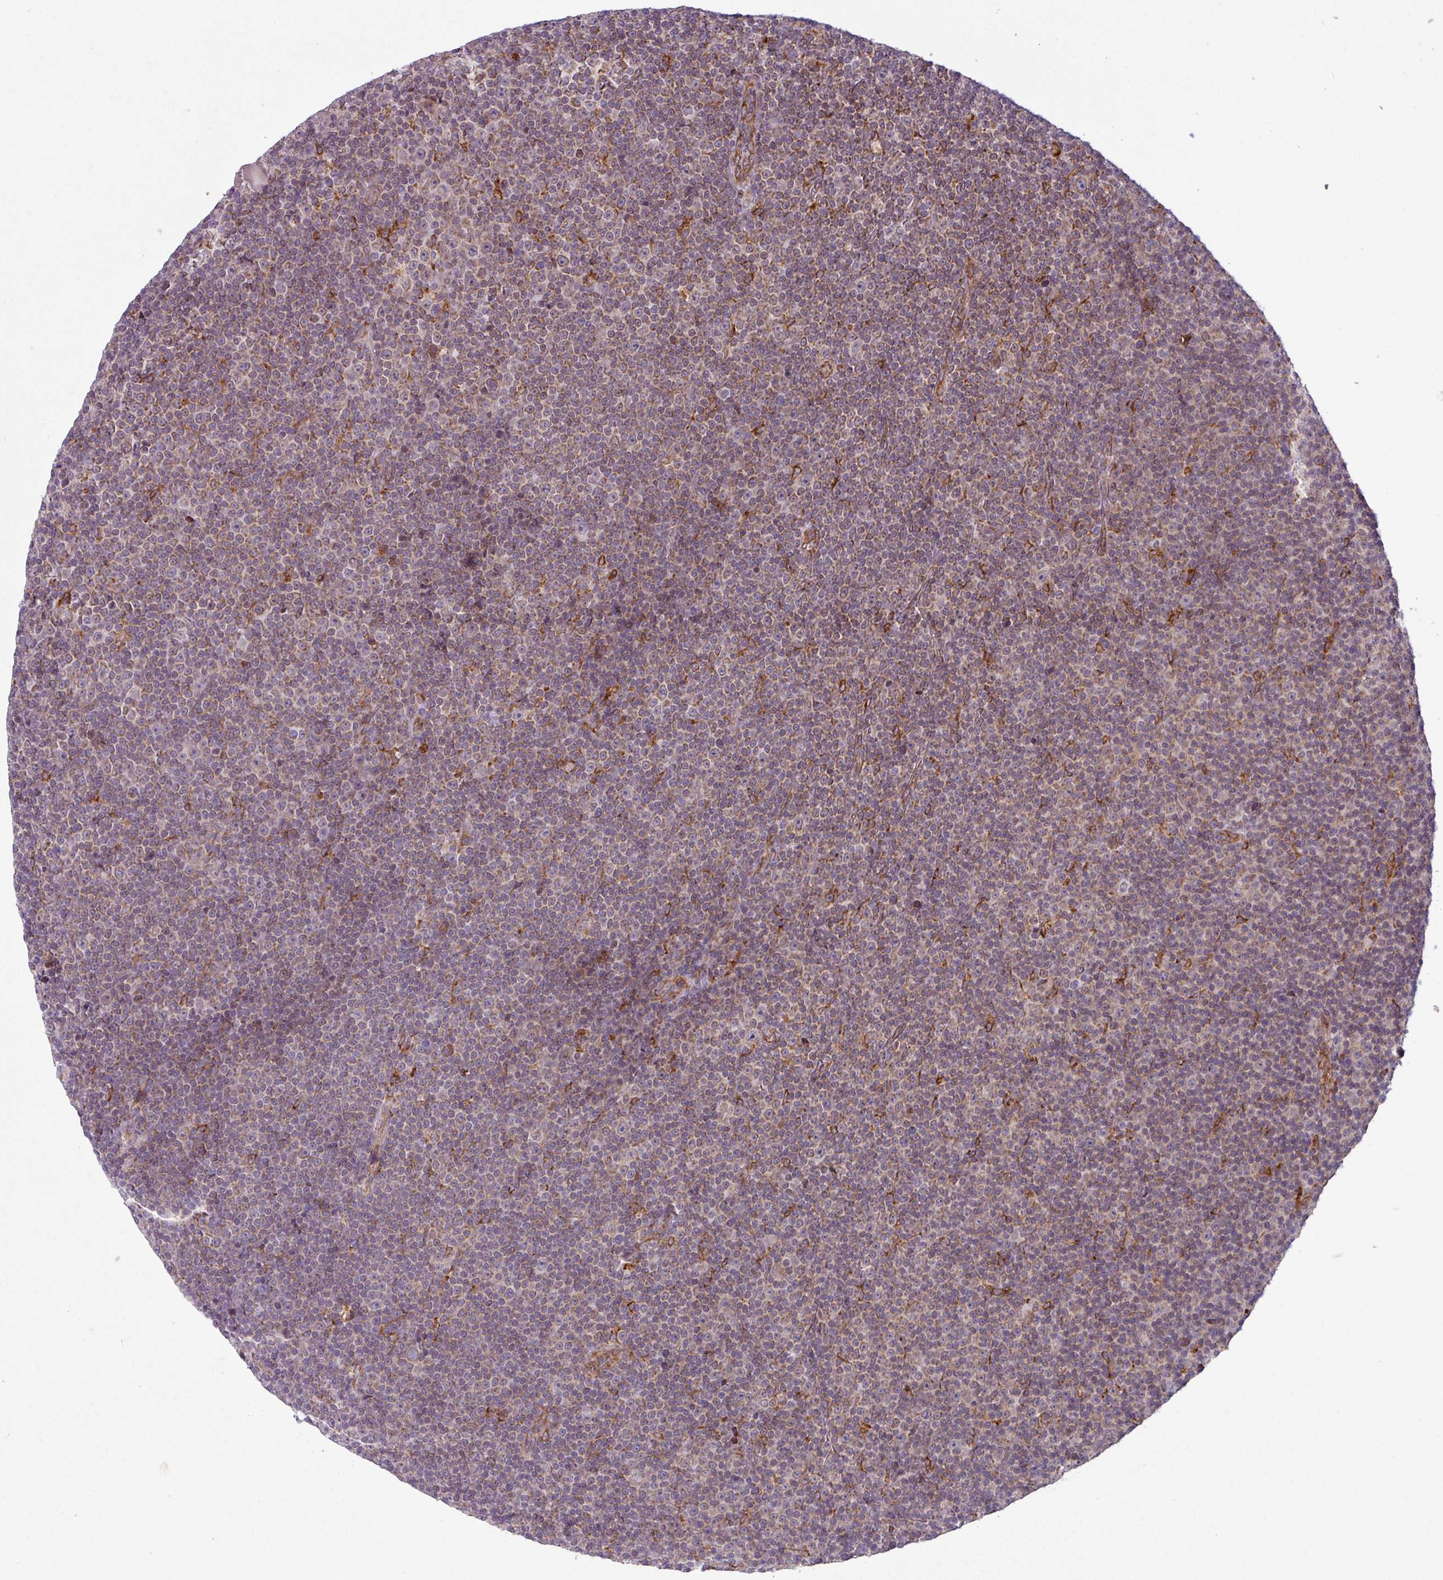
{"staining": {"intensity": "moderate", "quantity": ">75%", "location": "cytoplasmic/membranous"}, "tissue": "lymphoma", "cell_type": "Tumor cells", "image_type": "cancer", "snomed": [{"axis": "morphology", "description": "Malignant lymphoma, non-Hodgkin's type, Low grade"}, {"axis": "topography", "description": "Lymph node"}], "caption": "An IHC histopathology image of tumor tissue is shown. Protein staining in brown shows moderate cytoplasmic/membranous positivity in malignant lymphoma, non-Hodgkin's type (low-grade) within tumor cells. Using DAB (brown) and hematoxylin (blue) stains, captured at high magnification using brightfield microscopy.", "gene": "SLC39A7", "patient": {"sex": "female", "age": 67}}